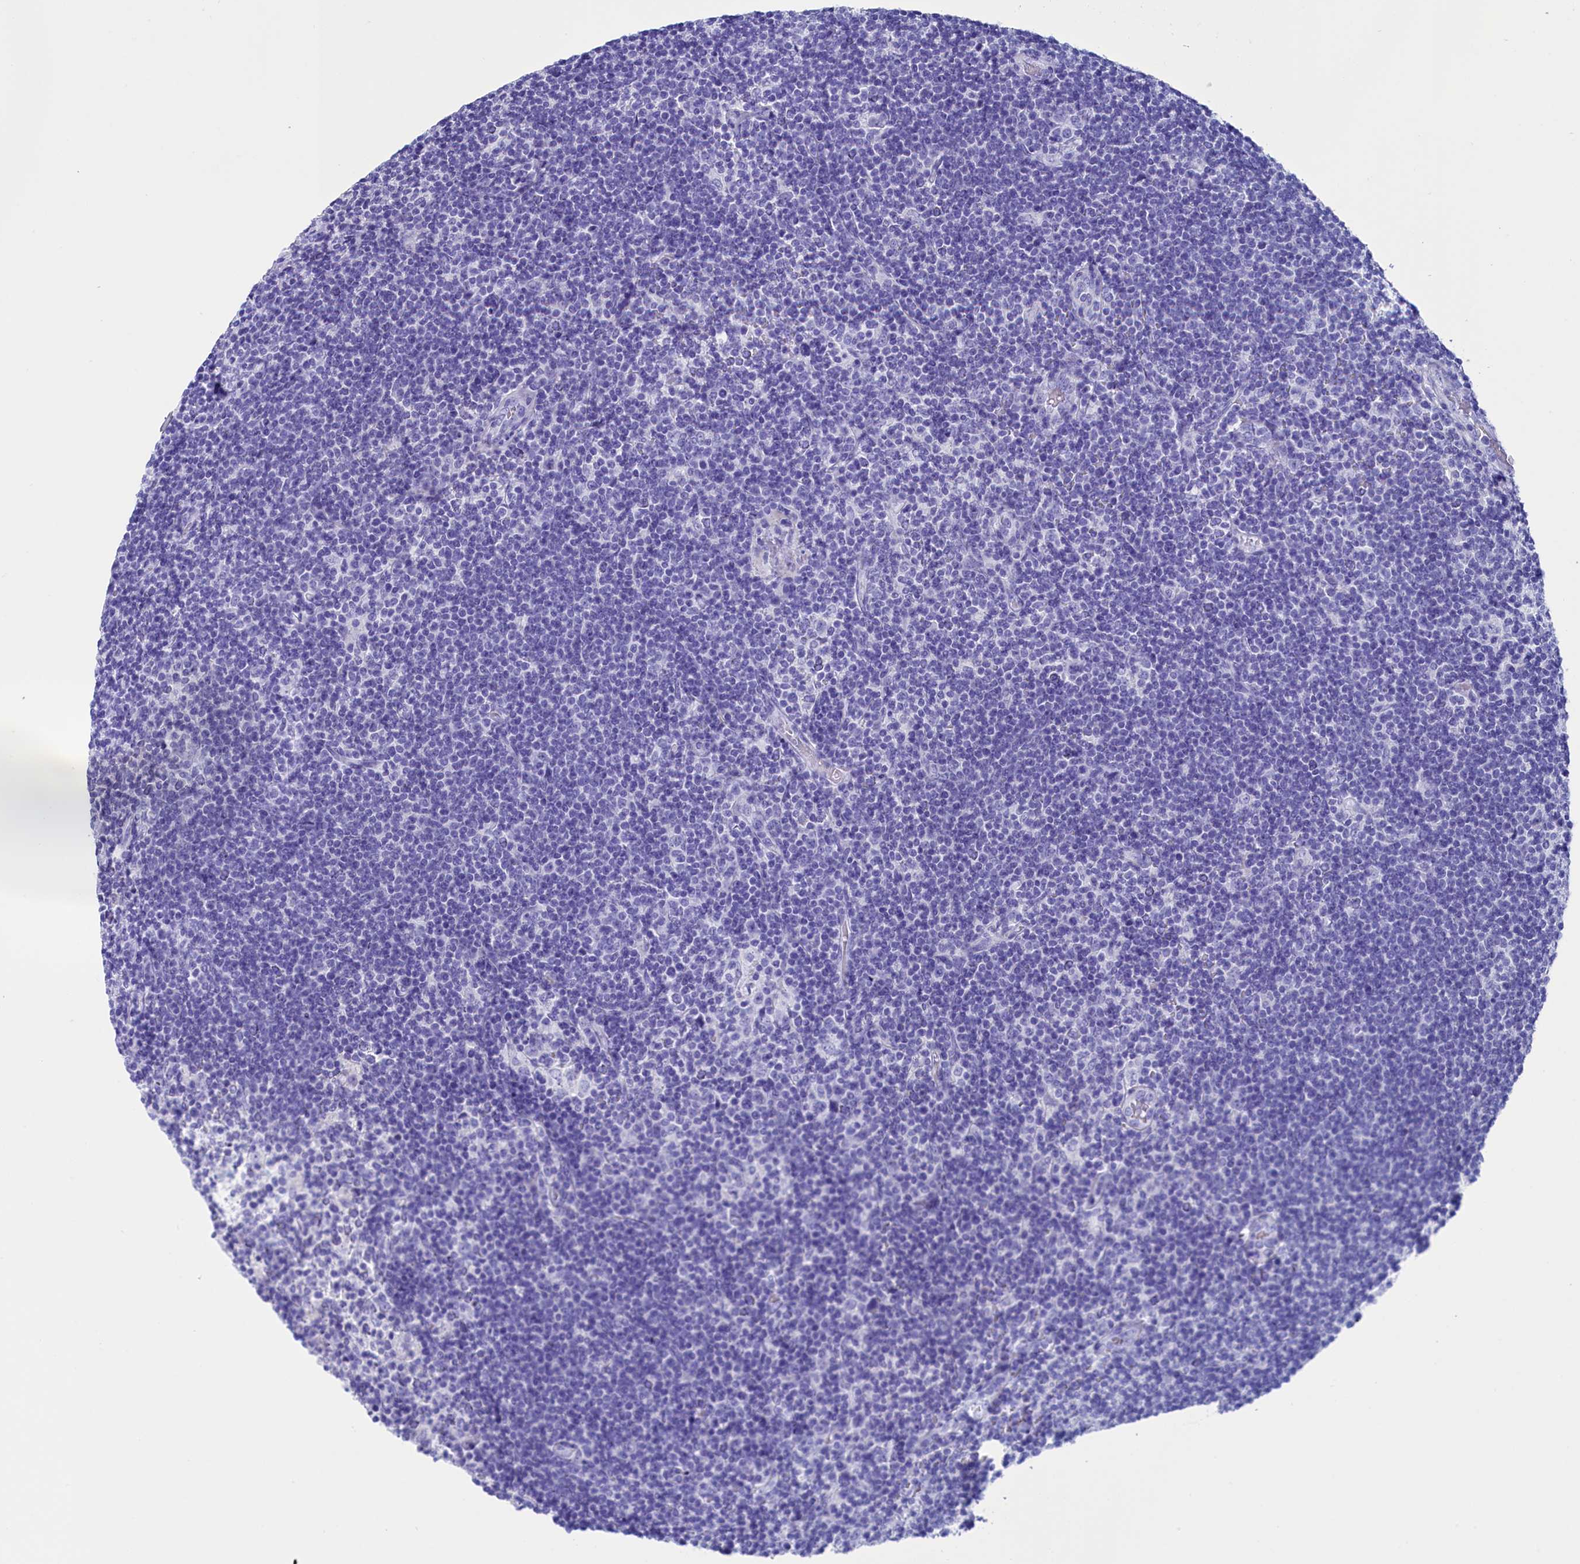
{"staining": {"intensity": "negative", "quantity": "none", "location": "none"}, "tissue": "lymphoma", "cell_type": "Tumor cells", "image_type": "cancer", "snomed": [{"axis": "morphology", "description": "Hodgkin's disease, NOS"}, {"axis": "topography", "description": "Lymph node"}], "caption": "IHC histopathology image of lymphoma stained for a protein (brown), which exhibits no expression in tumor cells.", "gene": "ANKRD29", "patient": {"sex": "female", "age": 57}}